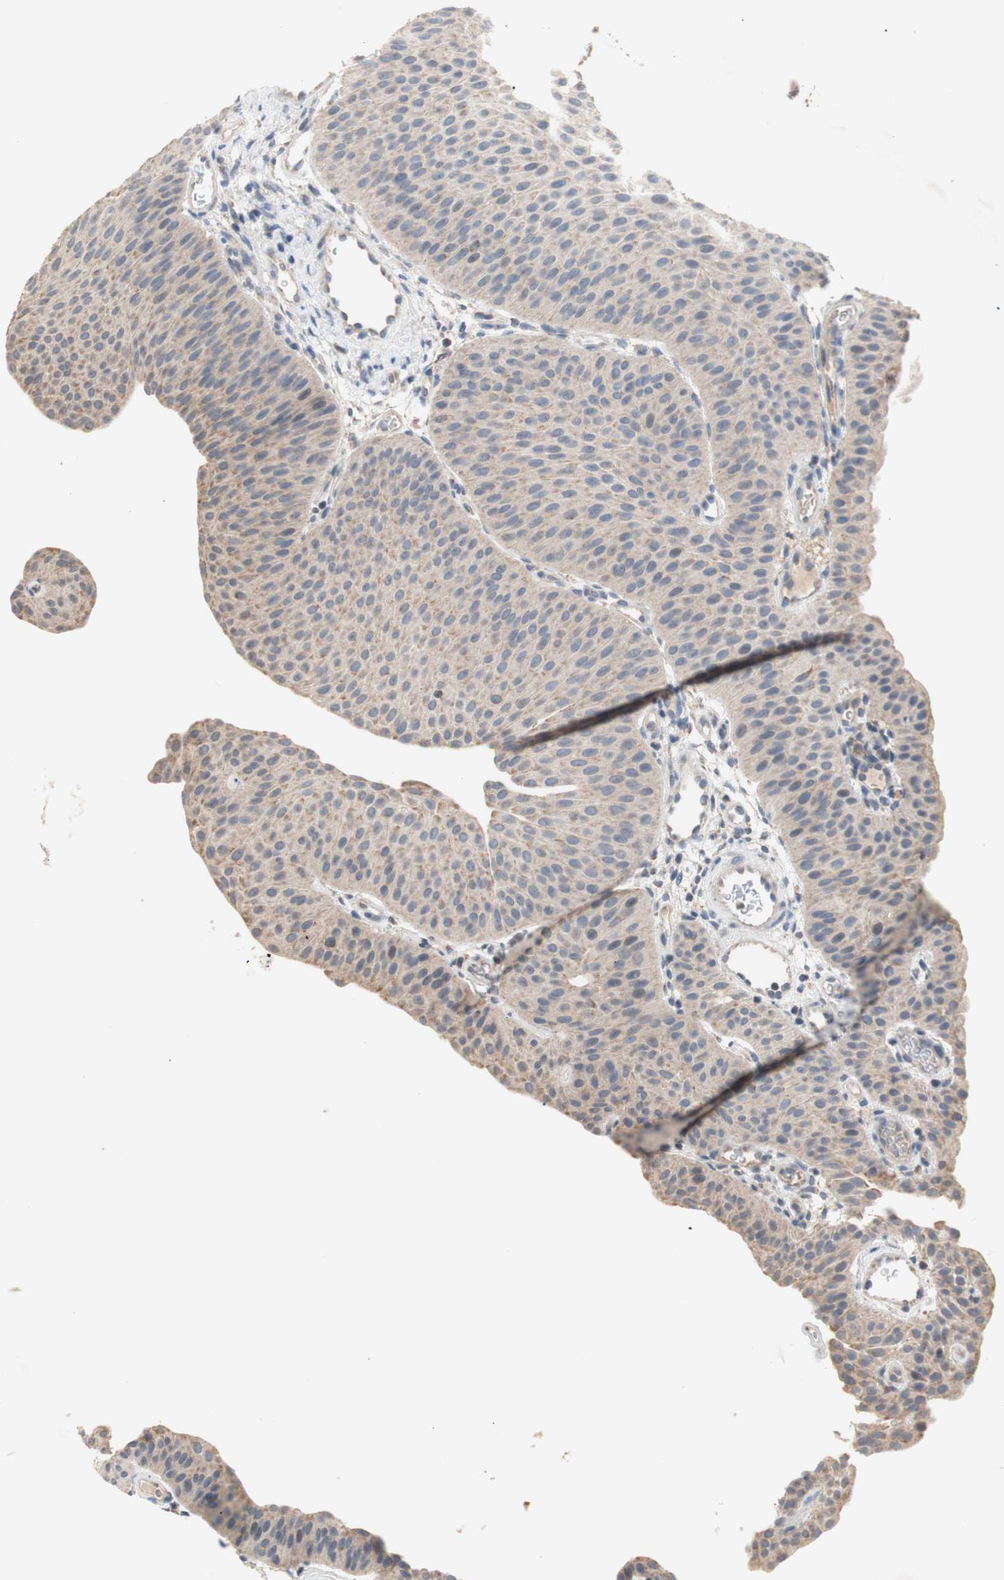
{"staining": {"intensity": "weak", "quantity": "25%-75%", "location": "cytoplasmic/membranous"}, "tissue": "urothelial cancer", "cell_type": "Tumor cells", "image_type": "cancer", "snomed": [{"axis": "morphology", "description": "Urothelial carcinoma, Low grade"}, {"axis": "topography", "description": "Urinary bladder"}], "caption": "Immunohistochemistry staining of urothelial cancer, which reveals low levels of weak cytoplasmic/membranous staining in approximately 25%-75% of tumor cells indicating weak cytoplasmic/membranous protein positivity. The staining was performed using DAB (brown) for protein detection and nuclei were counterstained in hematoxylin (blue).", "gene": "PTGIS", "patient": {"sex": "female", "age": 60}}